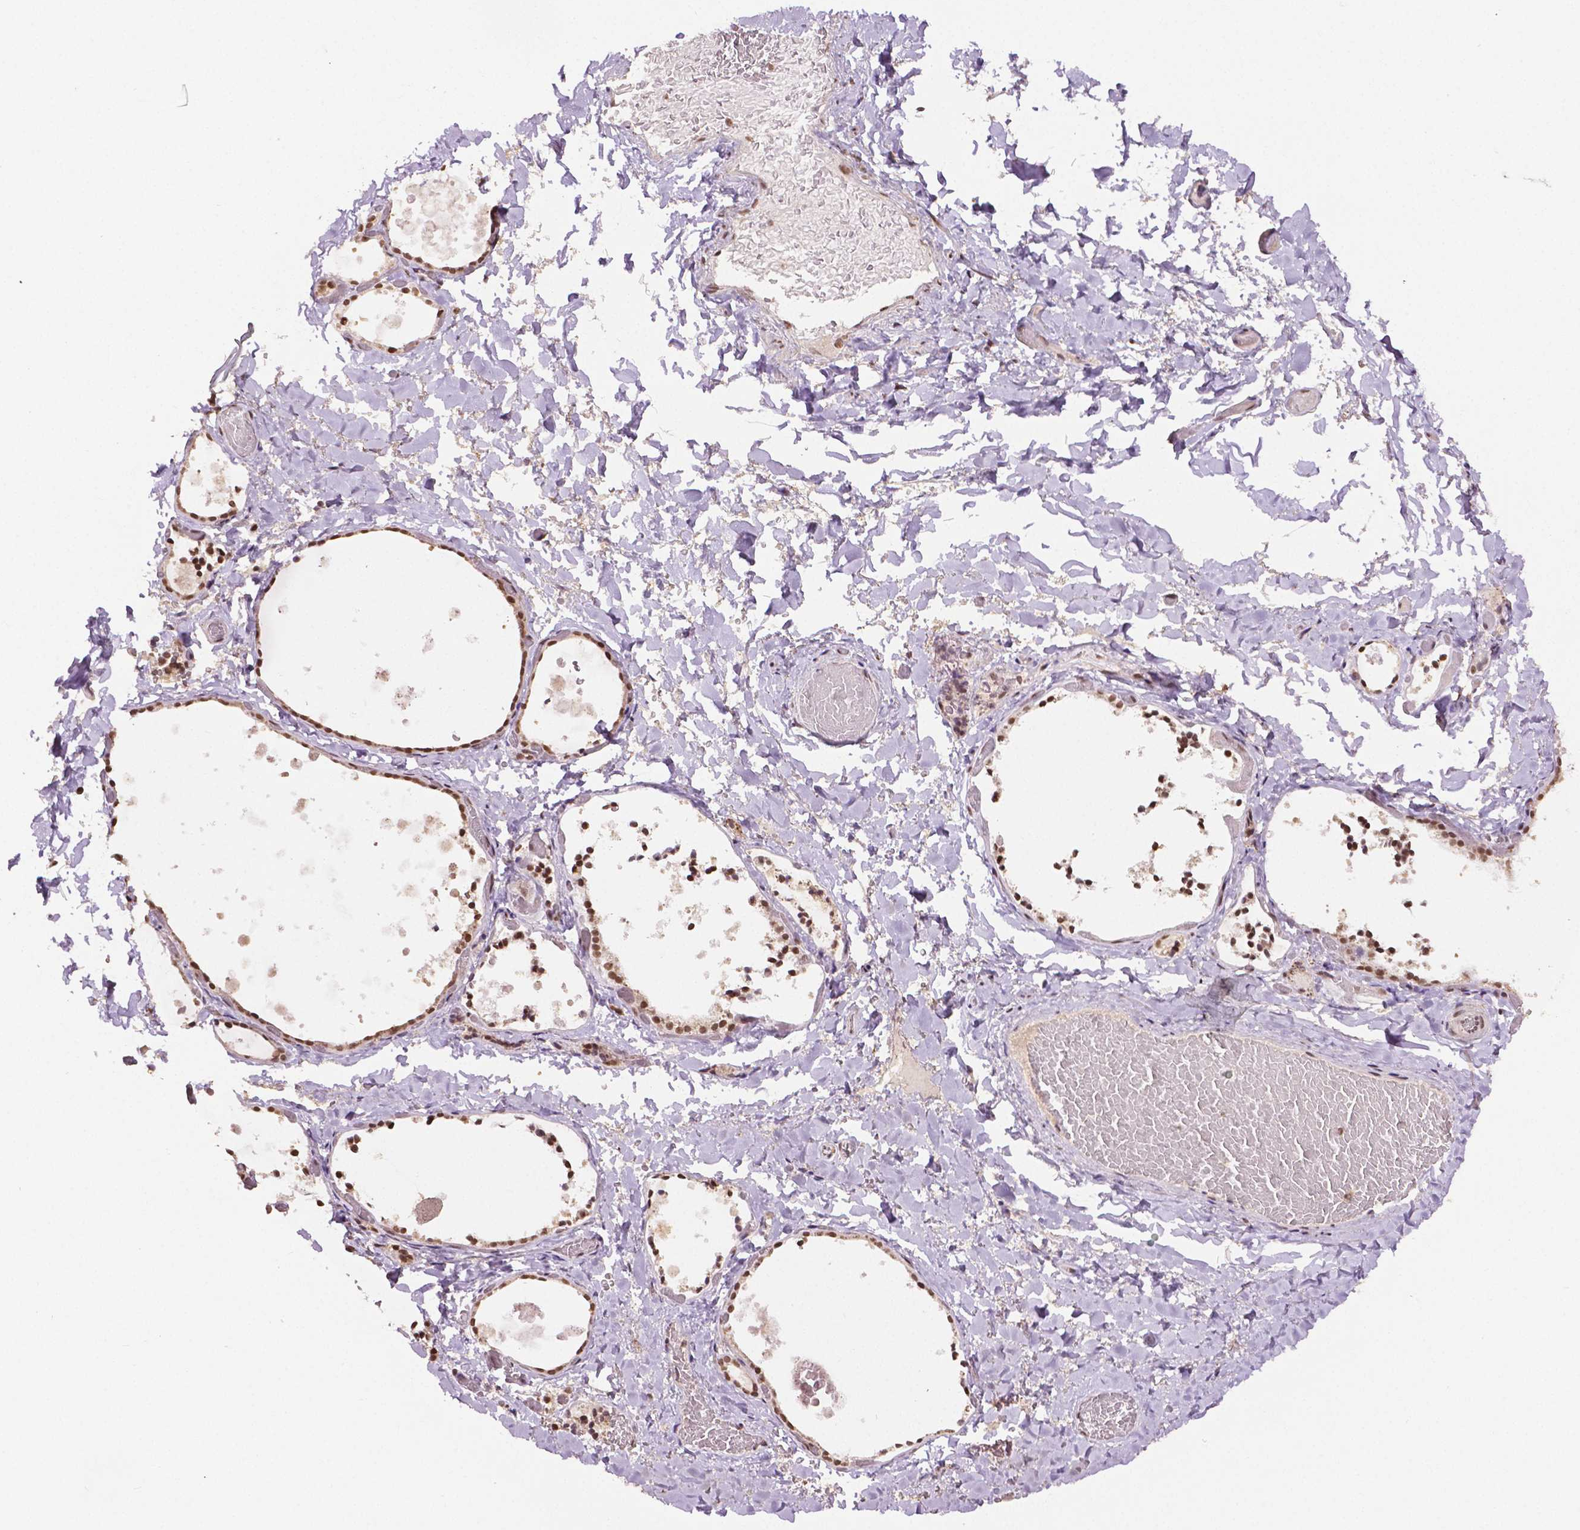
{"staining": {"intensity": "moderate", "quantity": ">75%", "location": "nuclear"}, "tissue": "thyroid gland", "cell_type": "Glandular cells", "image_type": "normal", "snomed": [{"axis": "morphology", "description": "Normal tissue, NOS"}, {"axis": "topography", "description": "Thyroid gland"}], "caption": "Thyroid gland stained with DAB (3,3'-diaminobenzidine) IHC exhibits medium levels of moderate nuclear positivity in about >75% of glandular cells.", "gene": "DEK", "patient": {"sex": "female", "age": 56}}